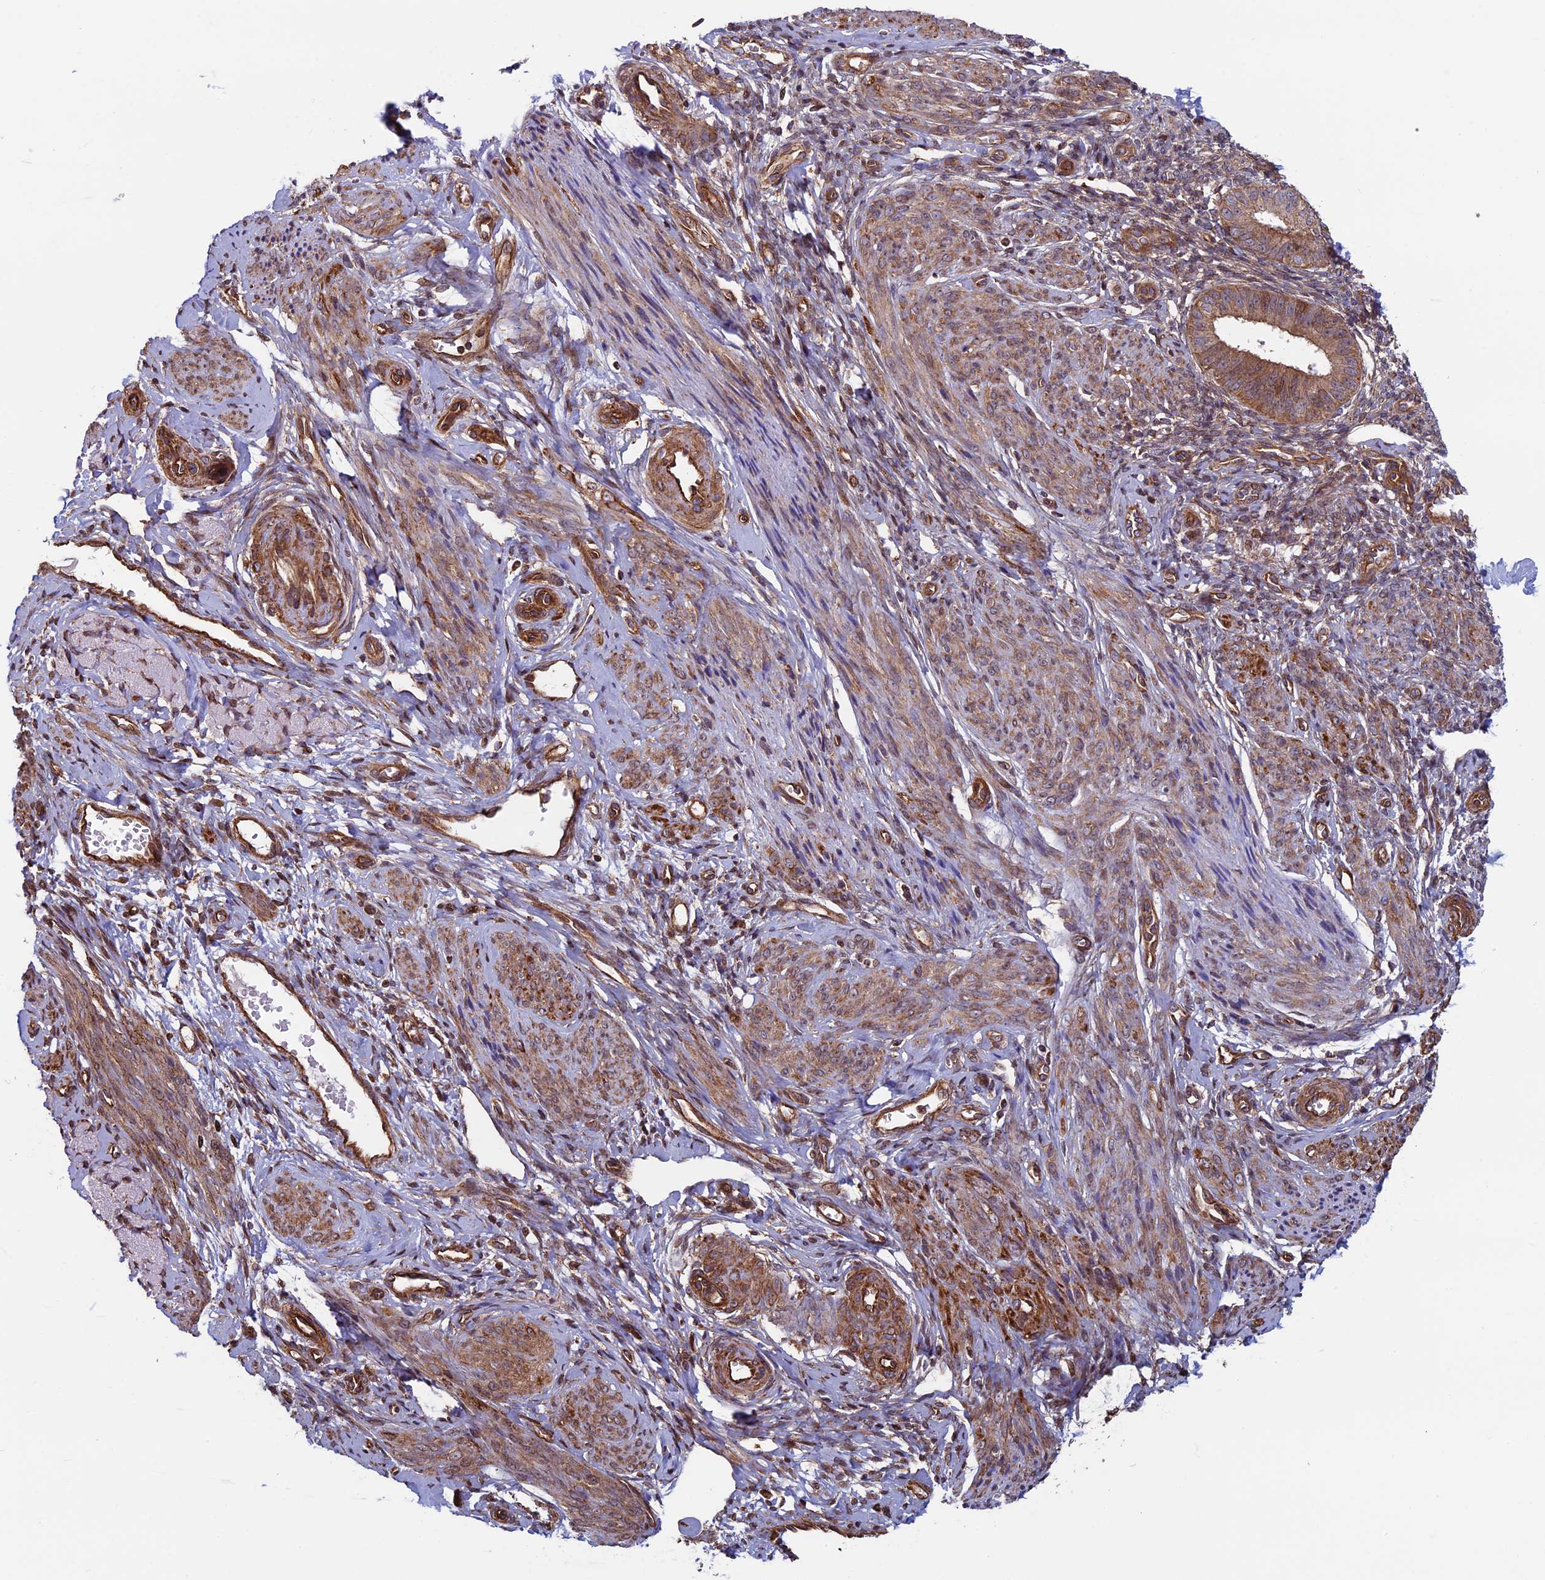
{"staining": {"intensity": "moderate", "quantity": ">75%", "location": "cytoplasmic/membranous"}, "tissue": "endometrium", "cell_type": "Cells in endometrial stroma", "image_type": "normal", "snomed": [{"axis": "morphology", "description": "Normal tissue, NOS"}, {"axis": "topography", "description": "Uterus"}, {"axis": "topography", "description": "Endometrium"}], "caption": "Moderate cytoplasmic/membranous positivity is appreciated in about >75% of cells in endometrial stroma in normal endometrium. (DAB (3,3'-diaminobenzidine) = brown stain, brightfield microscopy at high magnification).", "gene": "CCDC8", "patient": {"sex": "female", "age": 48}}